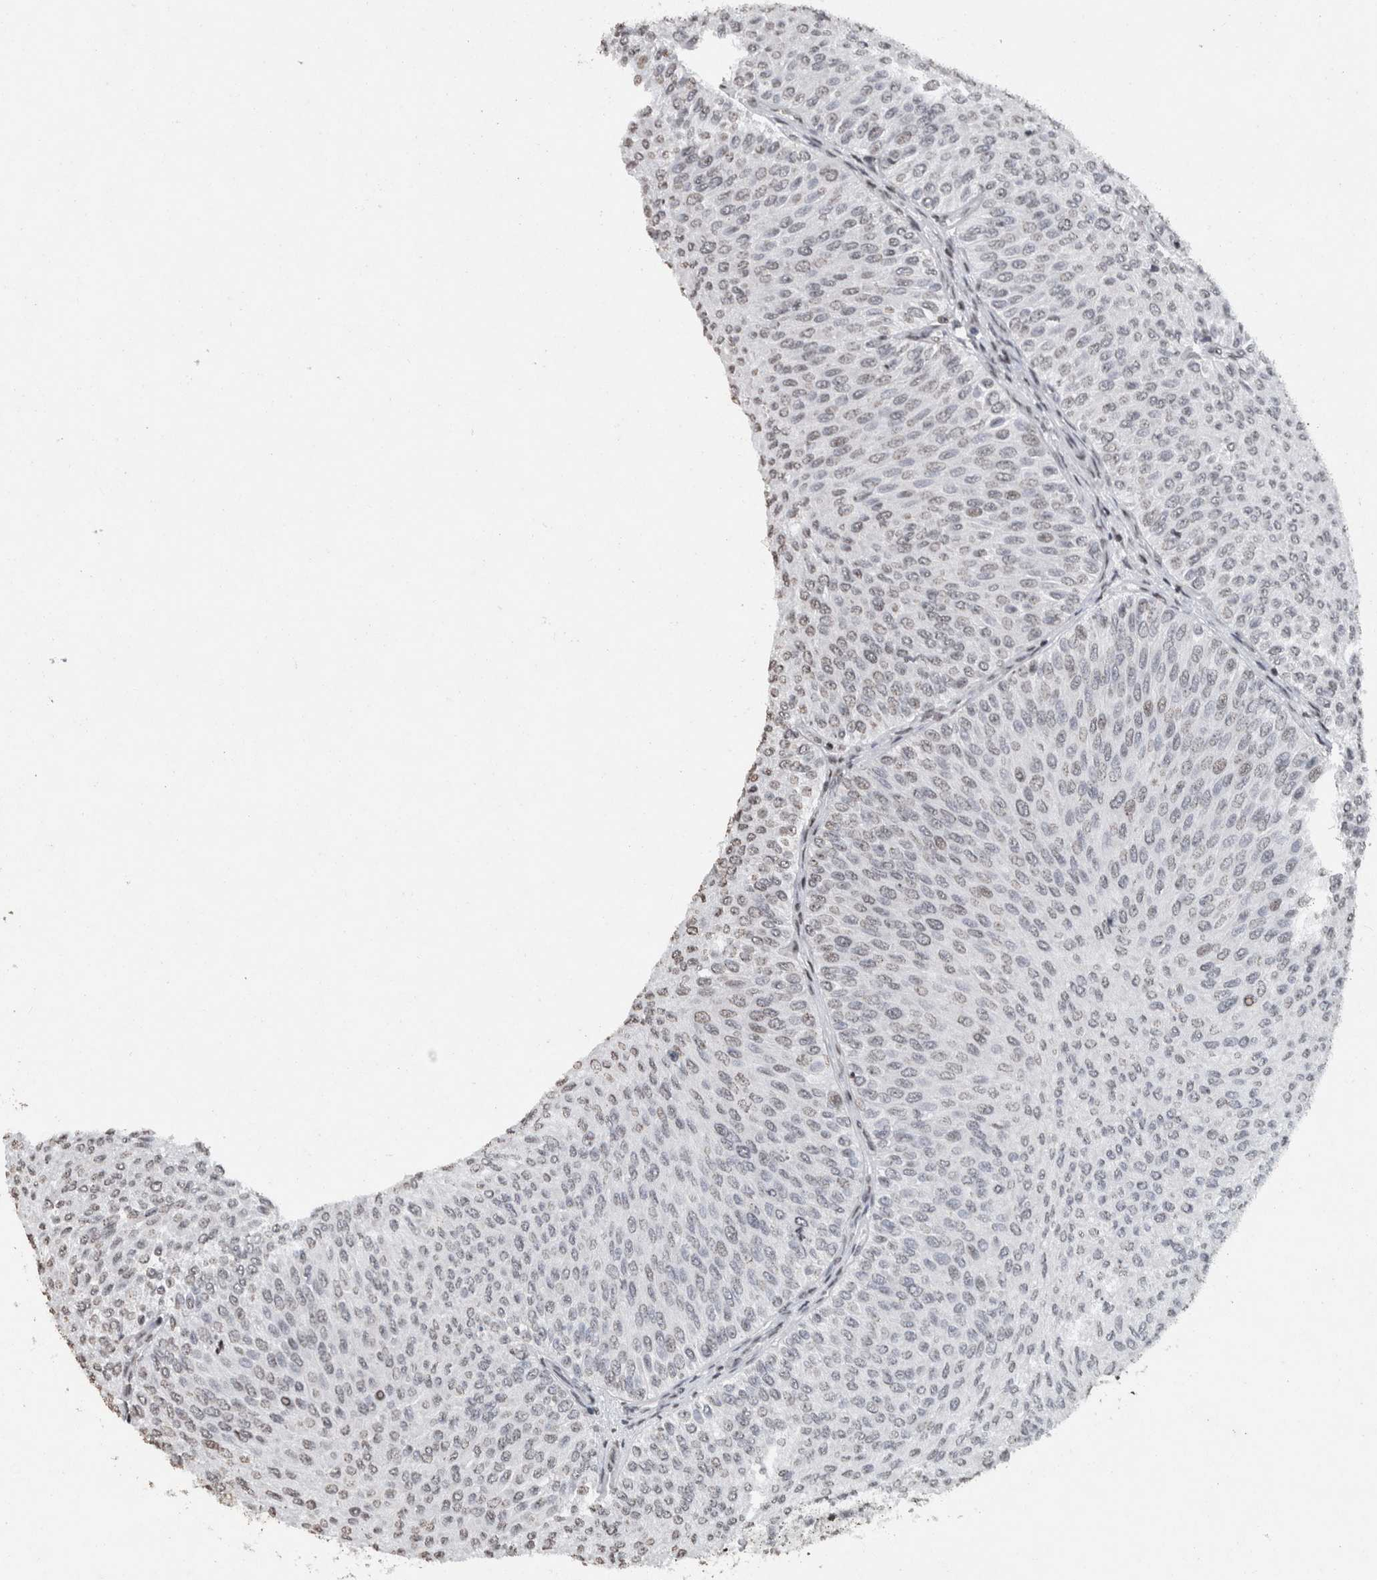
{"staining": {"intensity": "negative", "quantity": "none", "location": "none"}, "tissue": "urothelial cancer", "cell_type": "Tumor cells", "image_type": "cancer", "snomed": [{"axis": "morphology", "description": "Urothelial carcinoma, Low grade"}, {"axis": "topography", "description": "Urinary bladder"}], "caption": "This is a histopathology image of immunohistochemistry staining of urothelial cancer, which shows no positivity in tumor cells.", "gene": "CNTN1", "patient": {"sex": "male", "age": 78}}